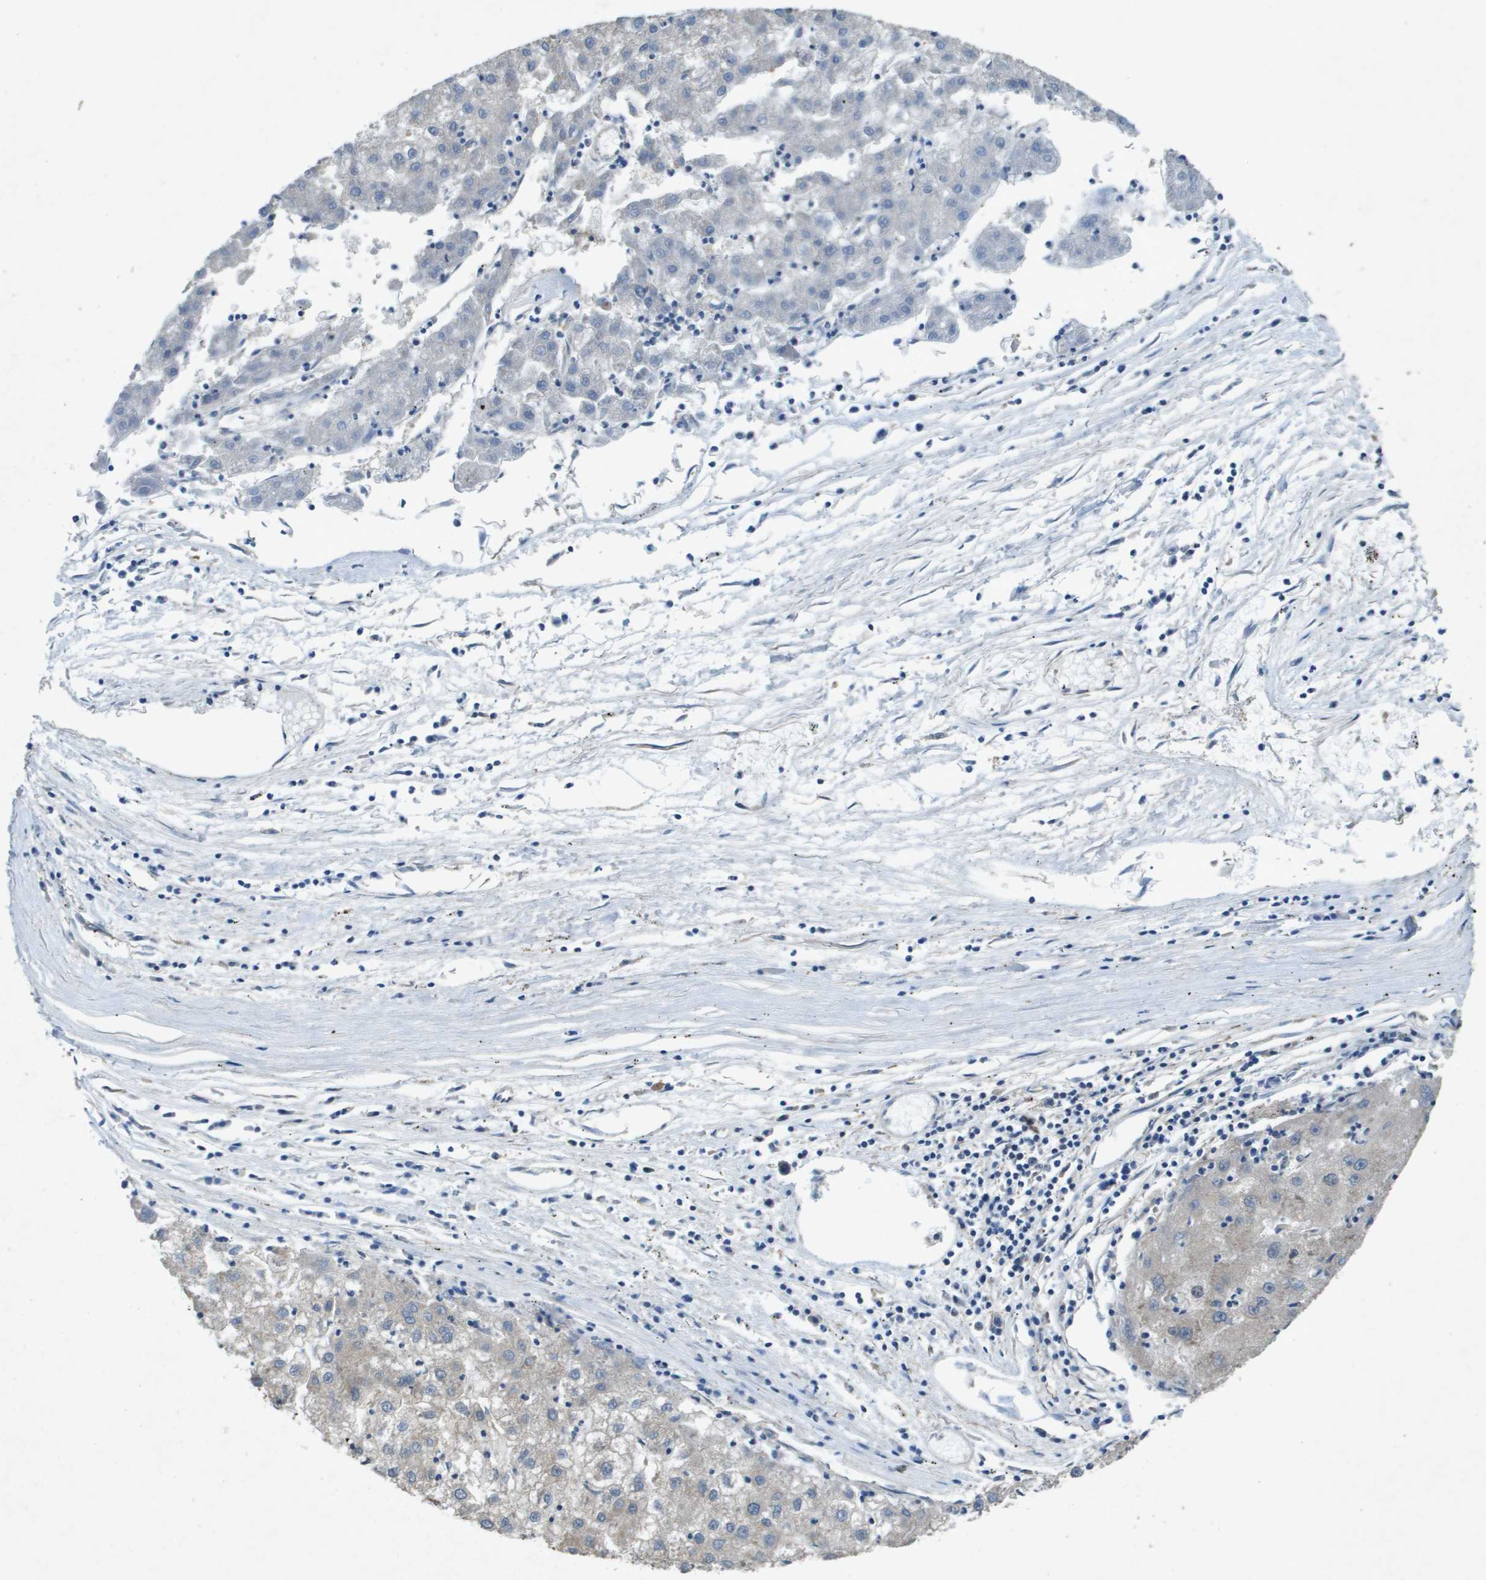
{"staining": {"intensity": "negative", "quantity": "none", "location": "none"}, "tissue": "liver cancer", "cell_type": "Tumor cells", "image_type": "cancer", "snomed": [{"axis": "morphology", "description": "Carcinoma, Hepatocellular, NOS"}, {"axis": "topography", "description": "Liver"}], "caption": "A photomicrograph of liver cancer stained for a protein shows no brown staining in tumor cells.", "gene": "PTPRT", "patient": {"sex": "male", "age": 72}}